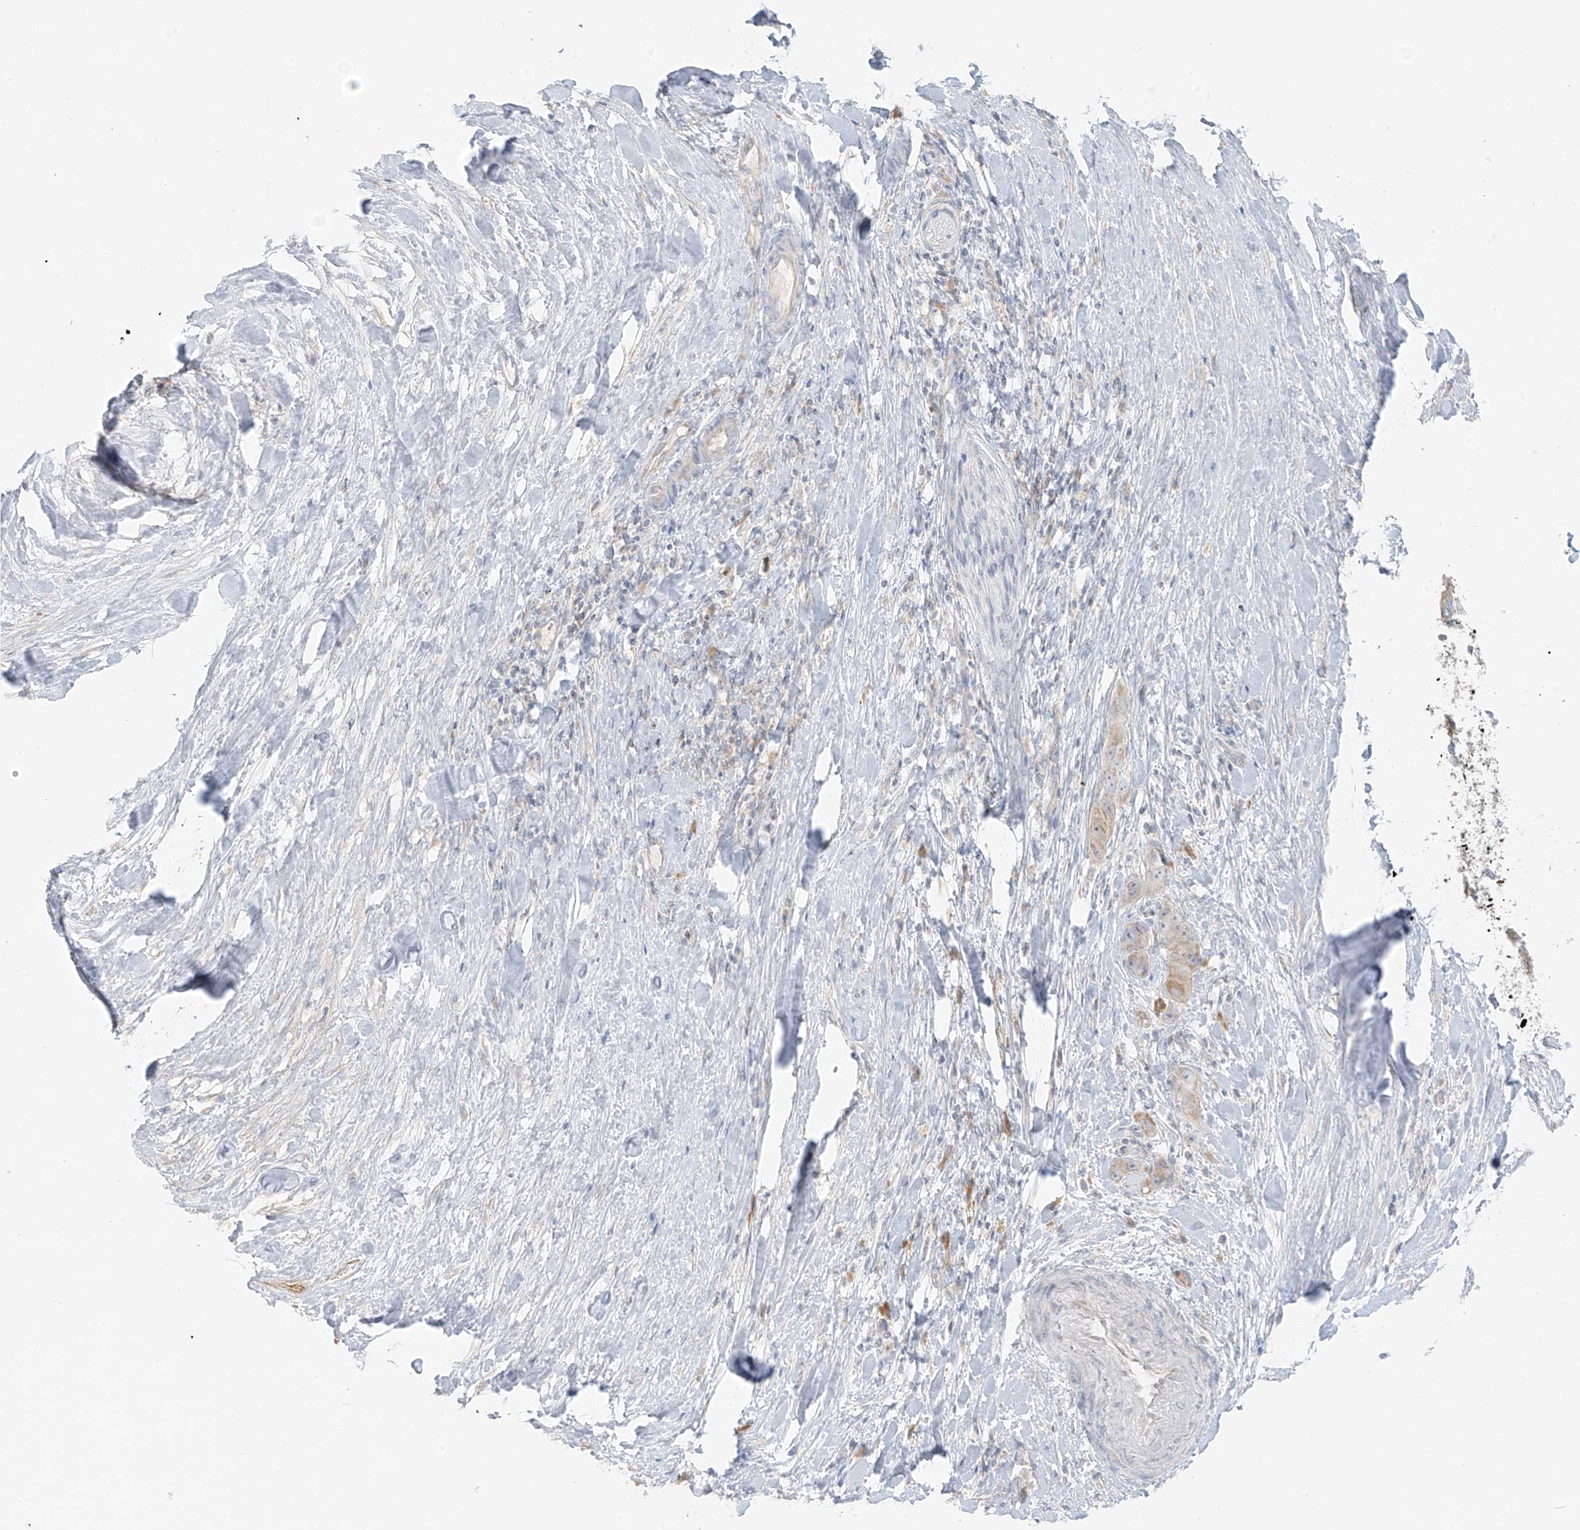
{"staining": {"intensity": "weak", "quantity": "<25%", "location": "cytoplasmic/membranous"}, "tissue": "liver cancer", "cell_type": "Tumor cells", "image_type": "cancer", "snomed": [{"axis": "morphology", "description": "Cholangiocarcinoma"}, {"axis": "topography", "description": "Liver"}], "caption": "Immunohistochemistry (IHC) of human liver cancer exhibits no positivity in tumor cells.", "gene": "UST", "patient": {"sex": "female", "age": 52}}